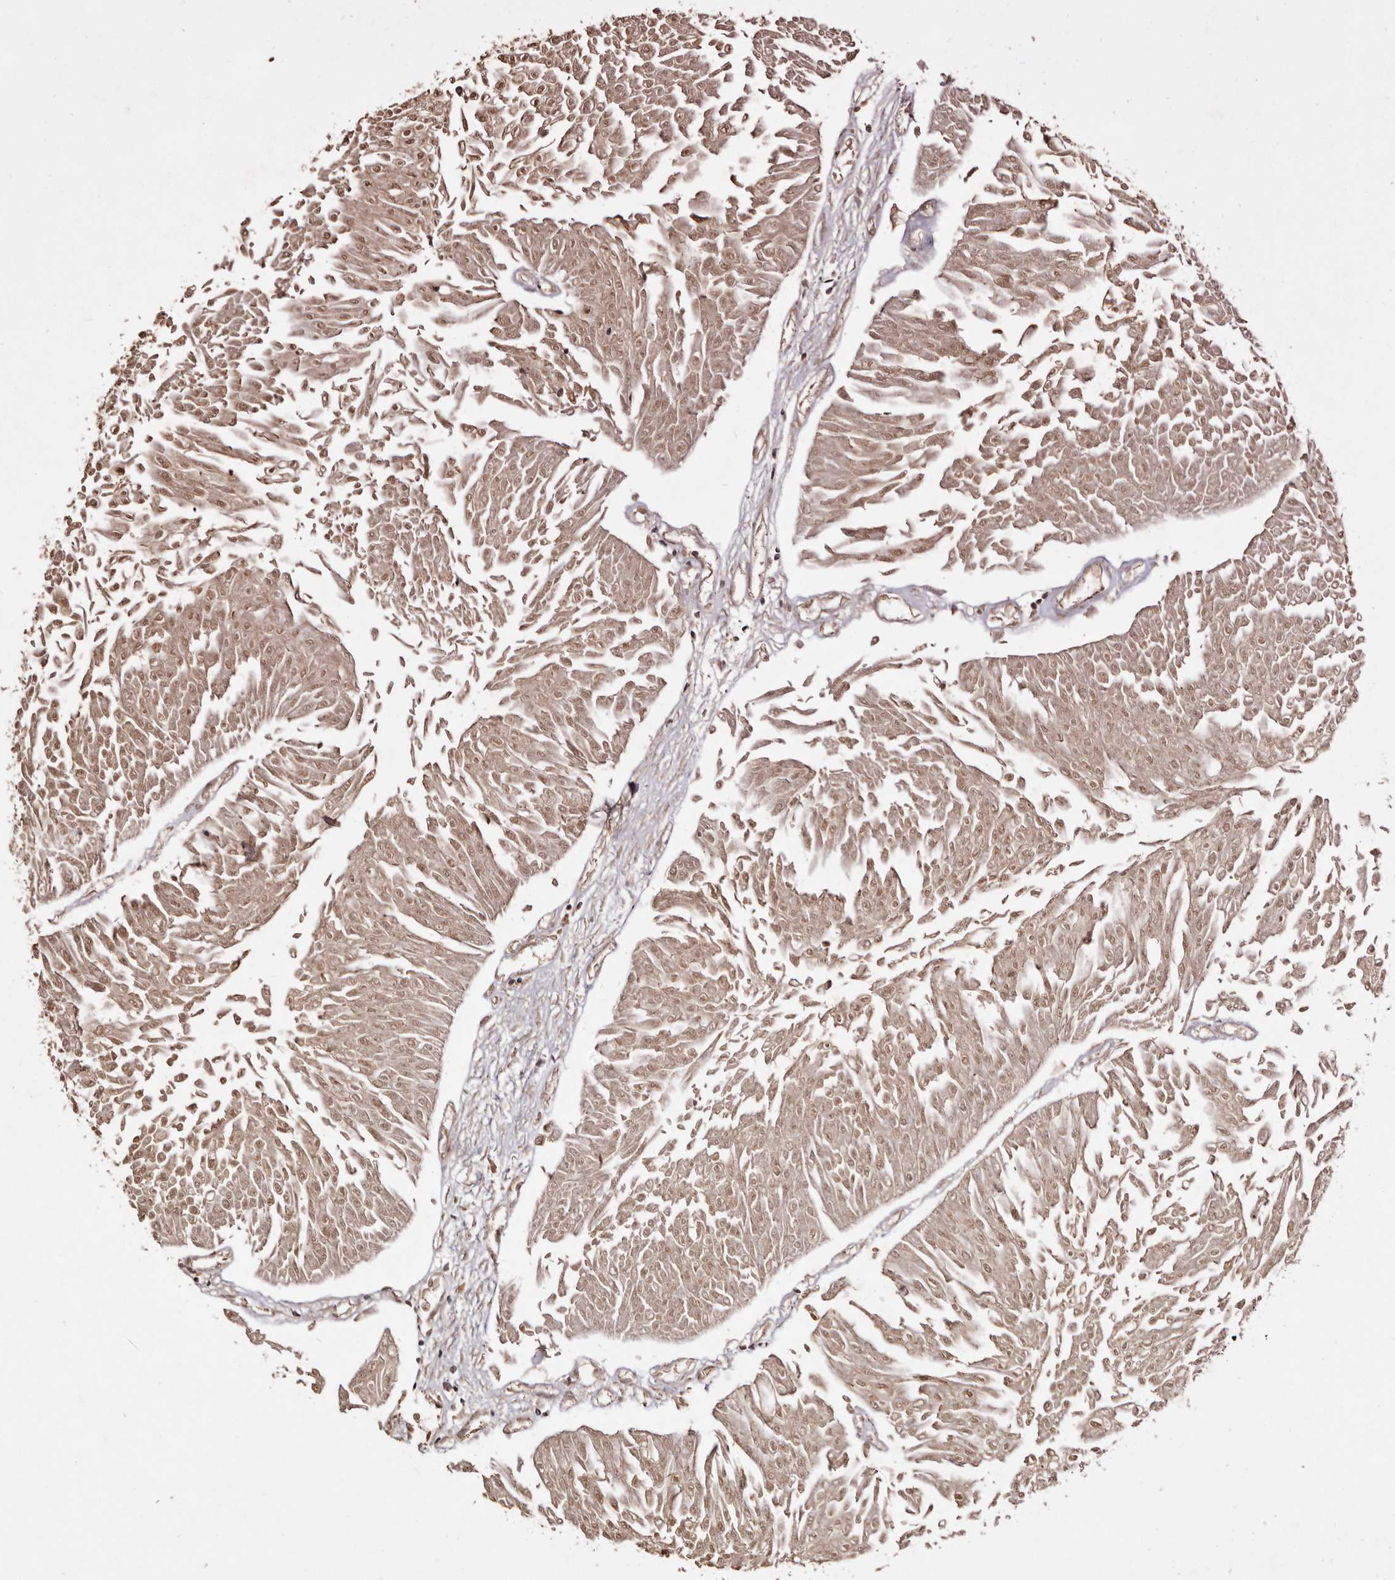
{"staining": {"intensity": "moderate", "quantity": ">75%", "location": "cytoplasmic/membranous,nuclear"}, "tissue": "urothelial cancer", "cell_type": "Tumor cells", "image_type": "cancer", "snomed": [{"axis": "morphology", "description": "Urothelial carcinoma, Low grade"}, {"axis": "topography", "description": "Urinary bladder"}], "caption": "Protein analysis of urothelial cancer tissue reveals moderate cytoplasmic/membranous and nuclear expression in approximately >75% of tumor cells.", "gene": "NOTCH1", "patient": {"sex": "male", "age": 67}}